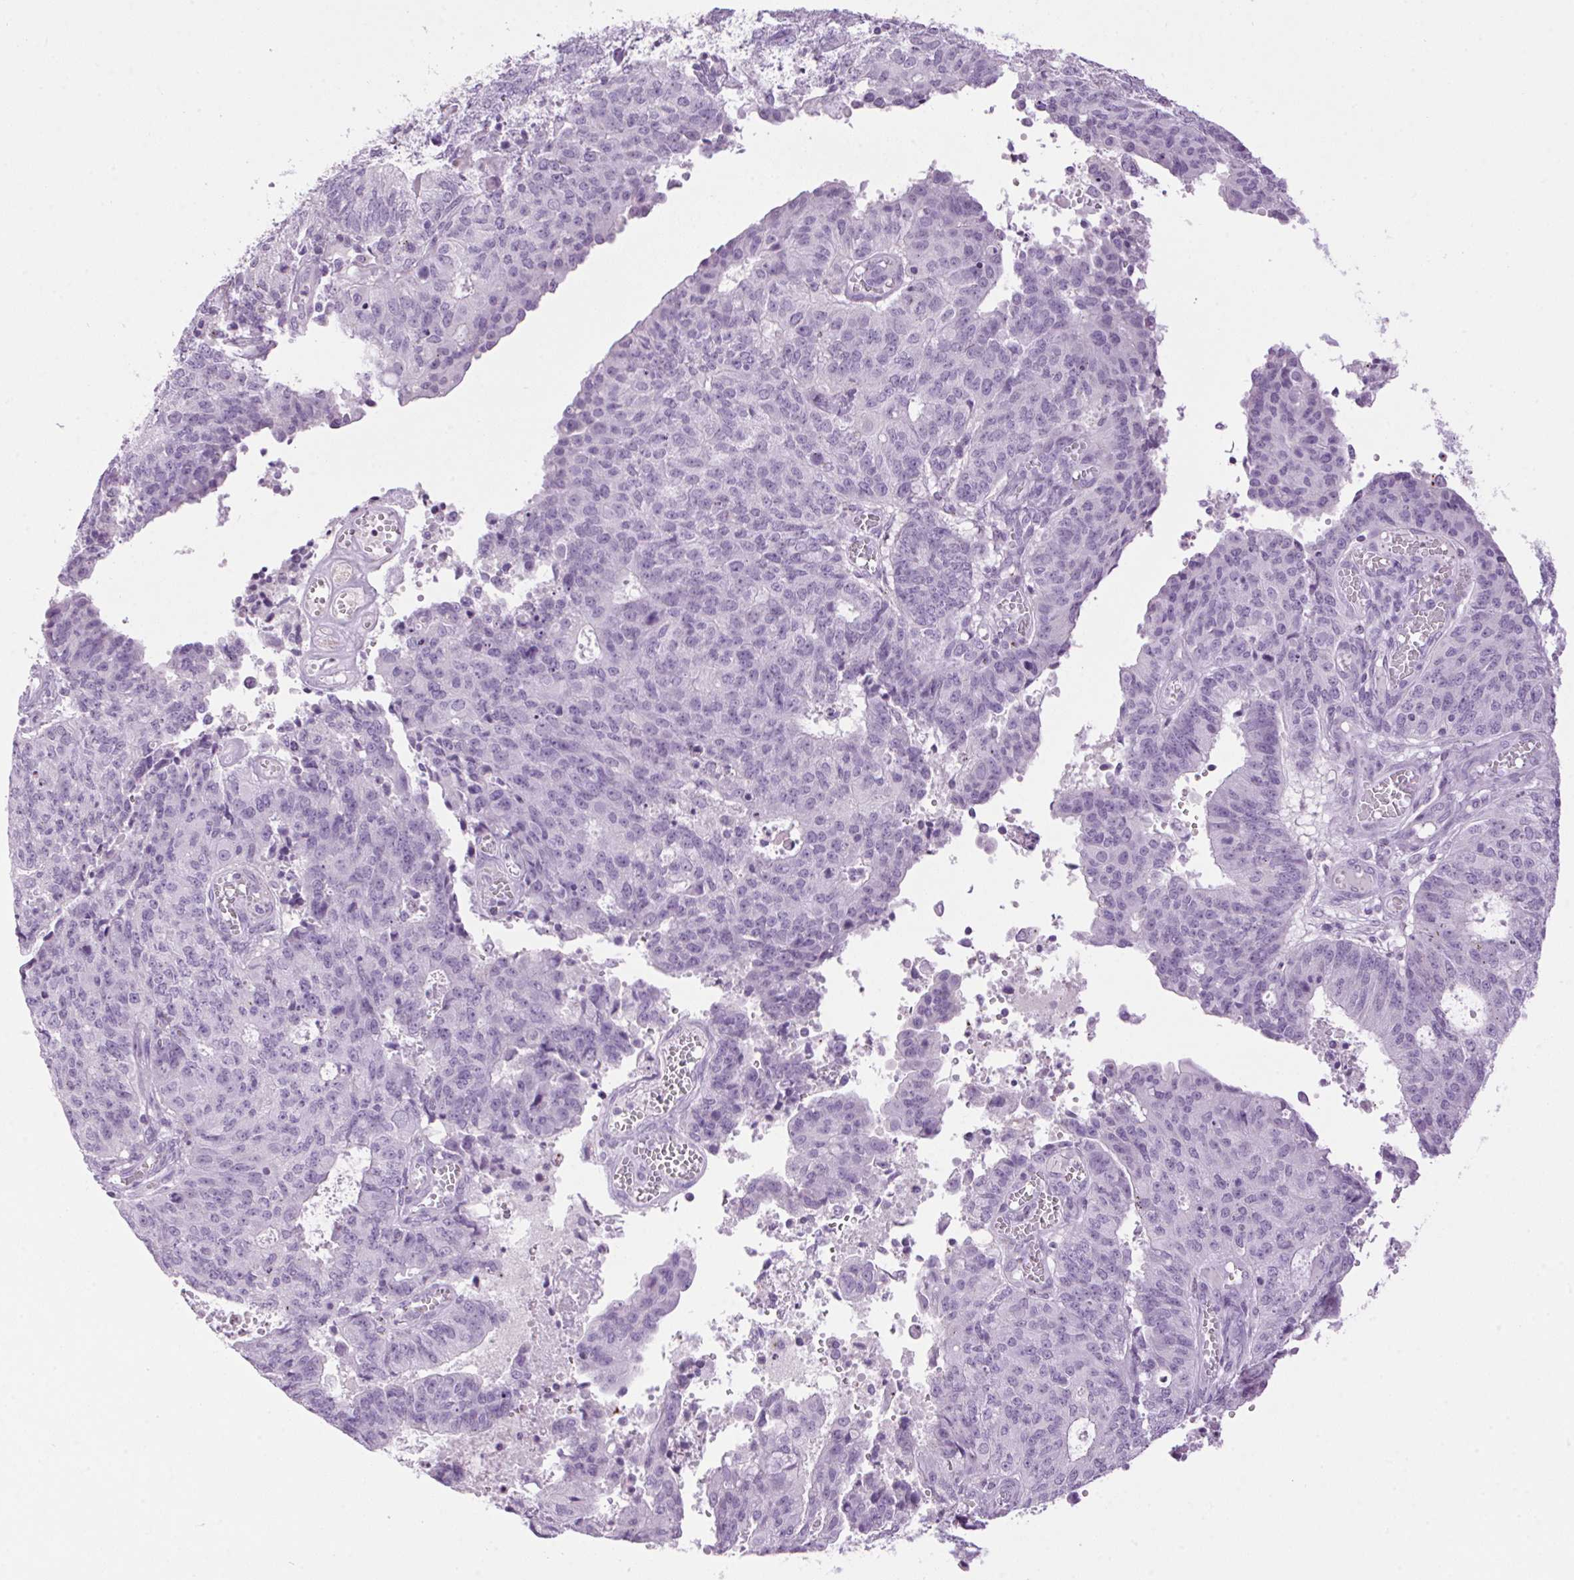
{"staining": {"intensity": "moderate", "quantity": "<25%", "location": "cytoplasmic/membranous"}, "tissue": "endometrial cancer", "cell_type": "Tumor cells", "image_type": "cancer", "snomed": [{"axis": "morphology", "description": "Adenocarcinoma, NOS"}, {"axis": "topography", "description": "Endometrium"}], "caption": "Endometrial cancer (adenocarcinoma) stained with a protein marker shows moderate staining in tumor cells.", "gene": "TMEM88B", "patient": {"sex": "female", "age": 82}}